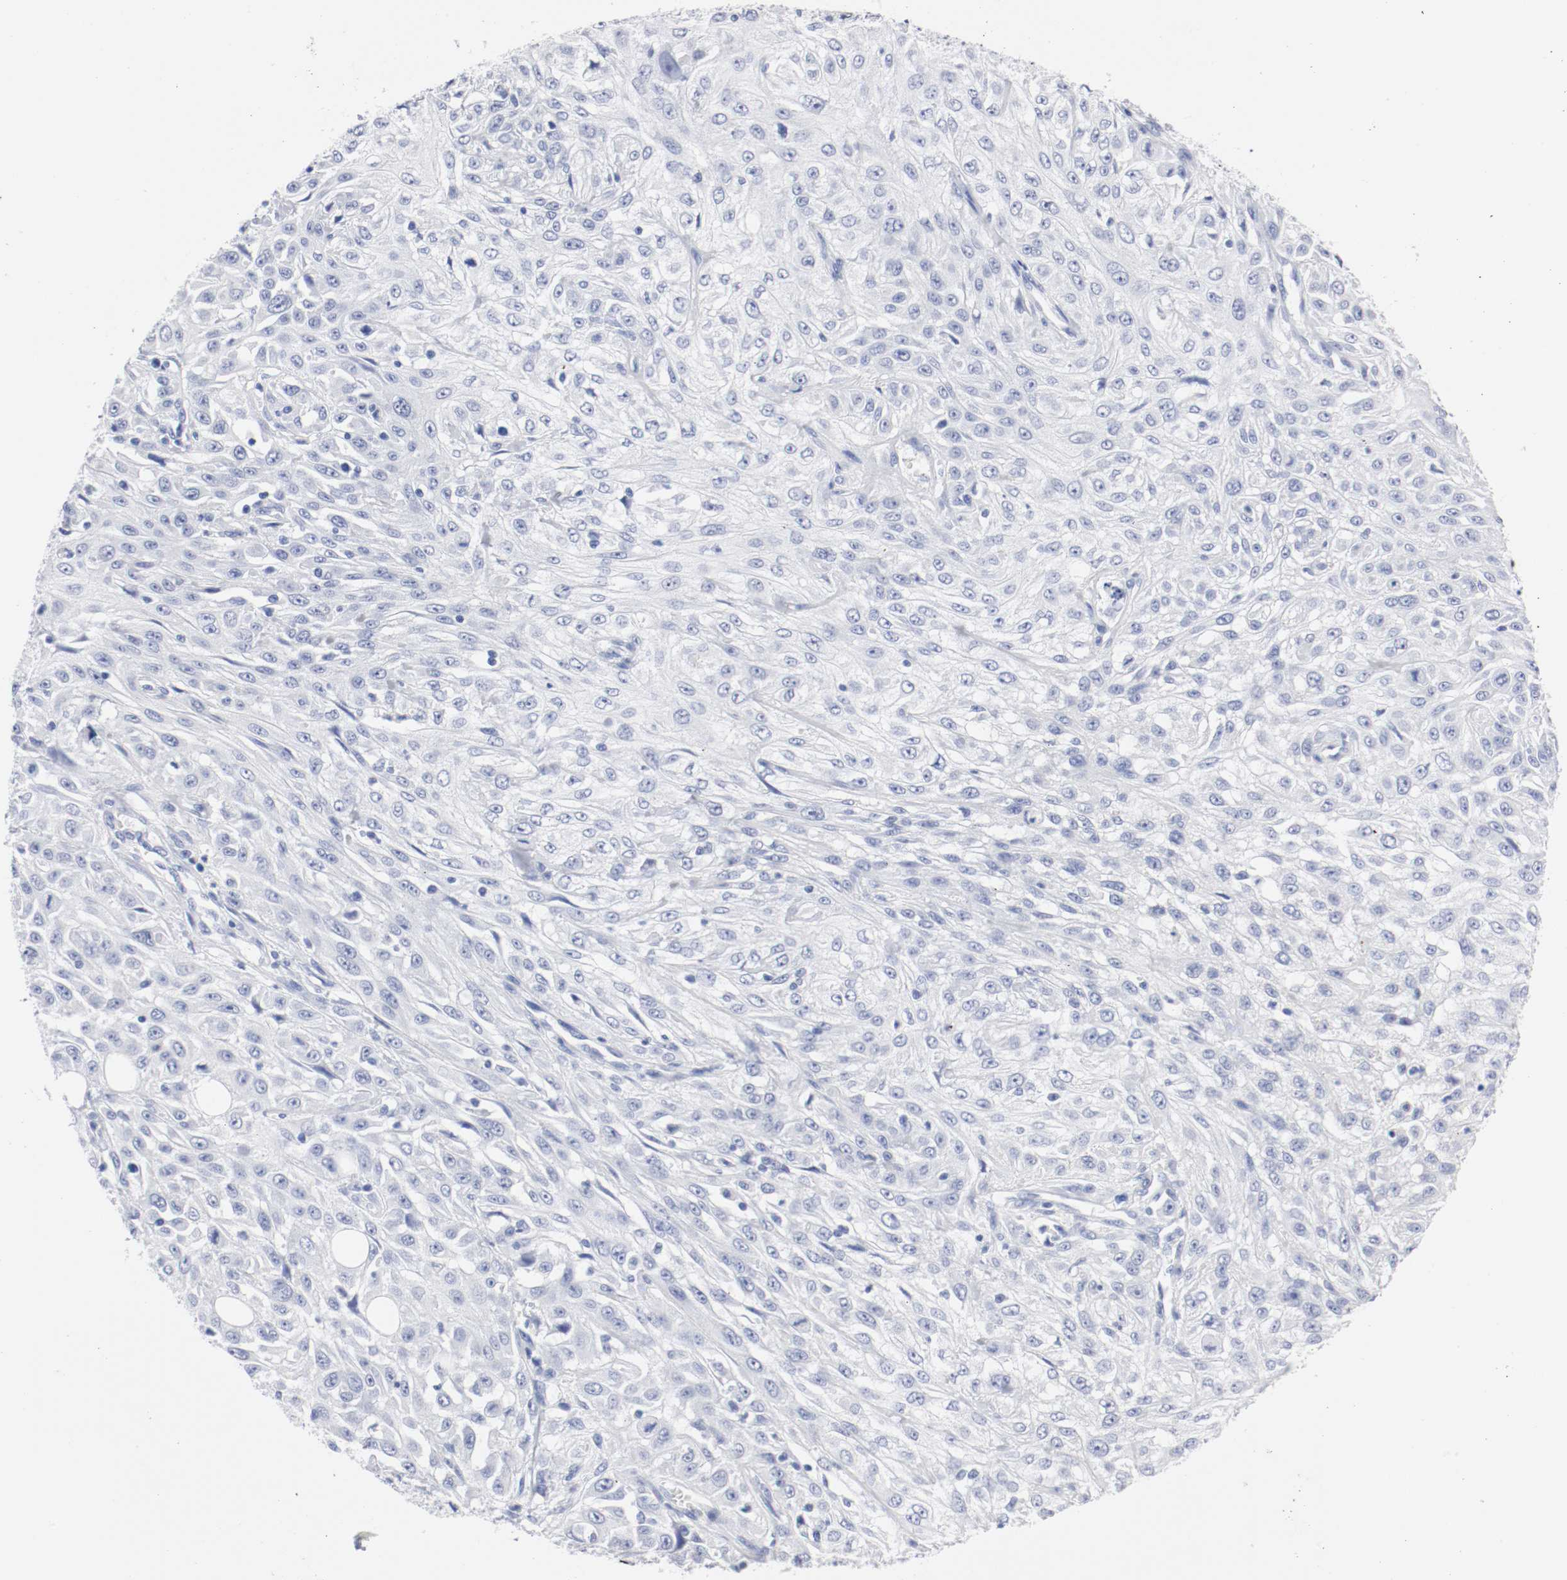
{"staining": {"intensity": "negative", "quantity": "none", "location": "none"}, "tissue": "skin cancer", "cell_type": "Tumor cells", "image_type": "cancer", "snomed": [{"axis": "morphology", "description": "Squamous cell carcinoma, NOS"}, {"axis": "topography", "description": "Skin"}], "caption": "DAB (3,3'-diaminobenzidine) immunohistochemical staining of skin cancer demonstrates no significant staining in tumor cells.", "gene": "GAD1", "patient": {"sex": "male", "age": 75}}